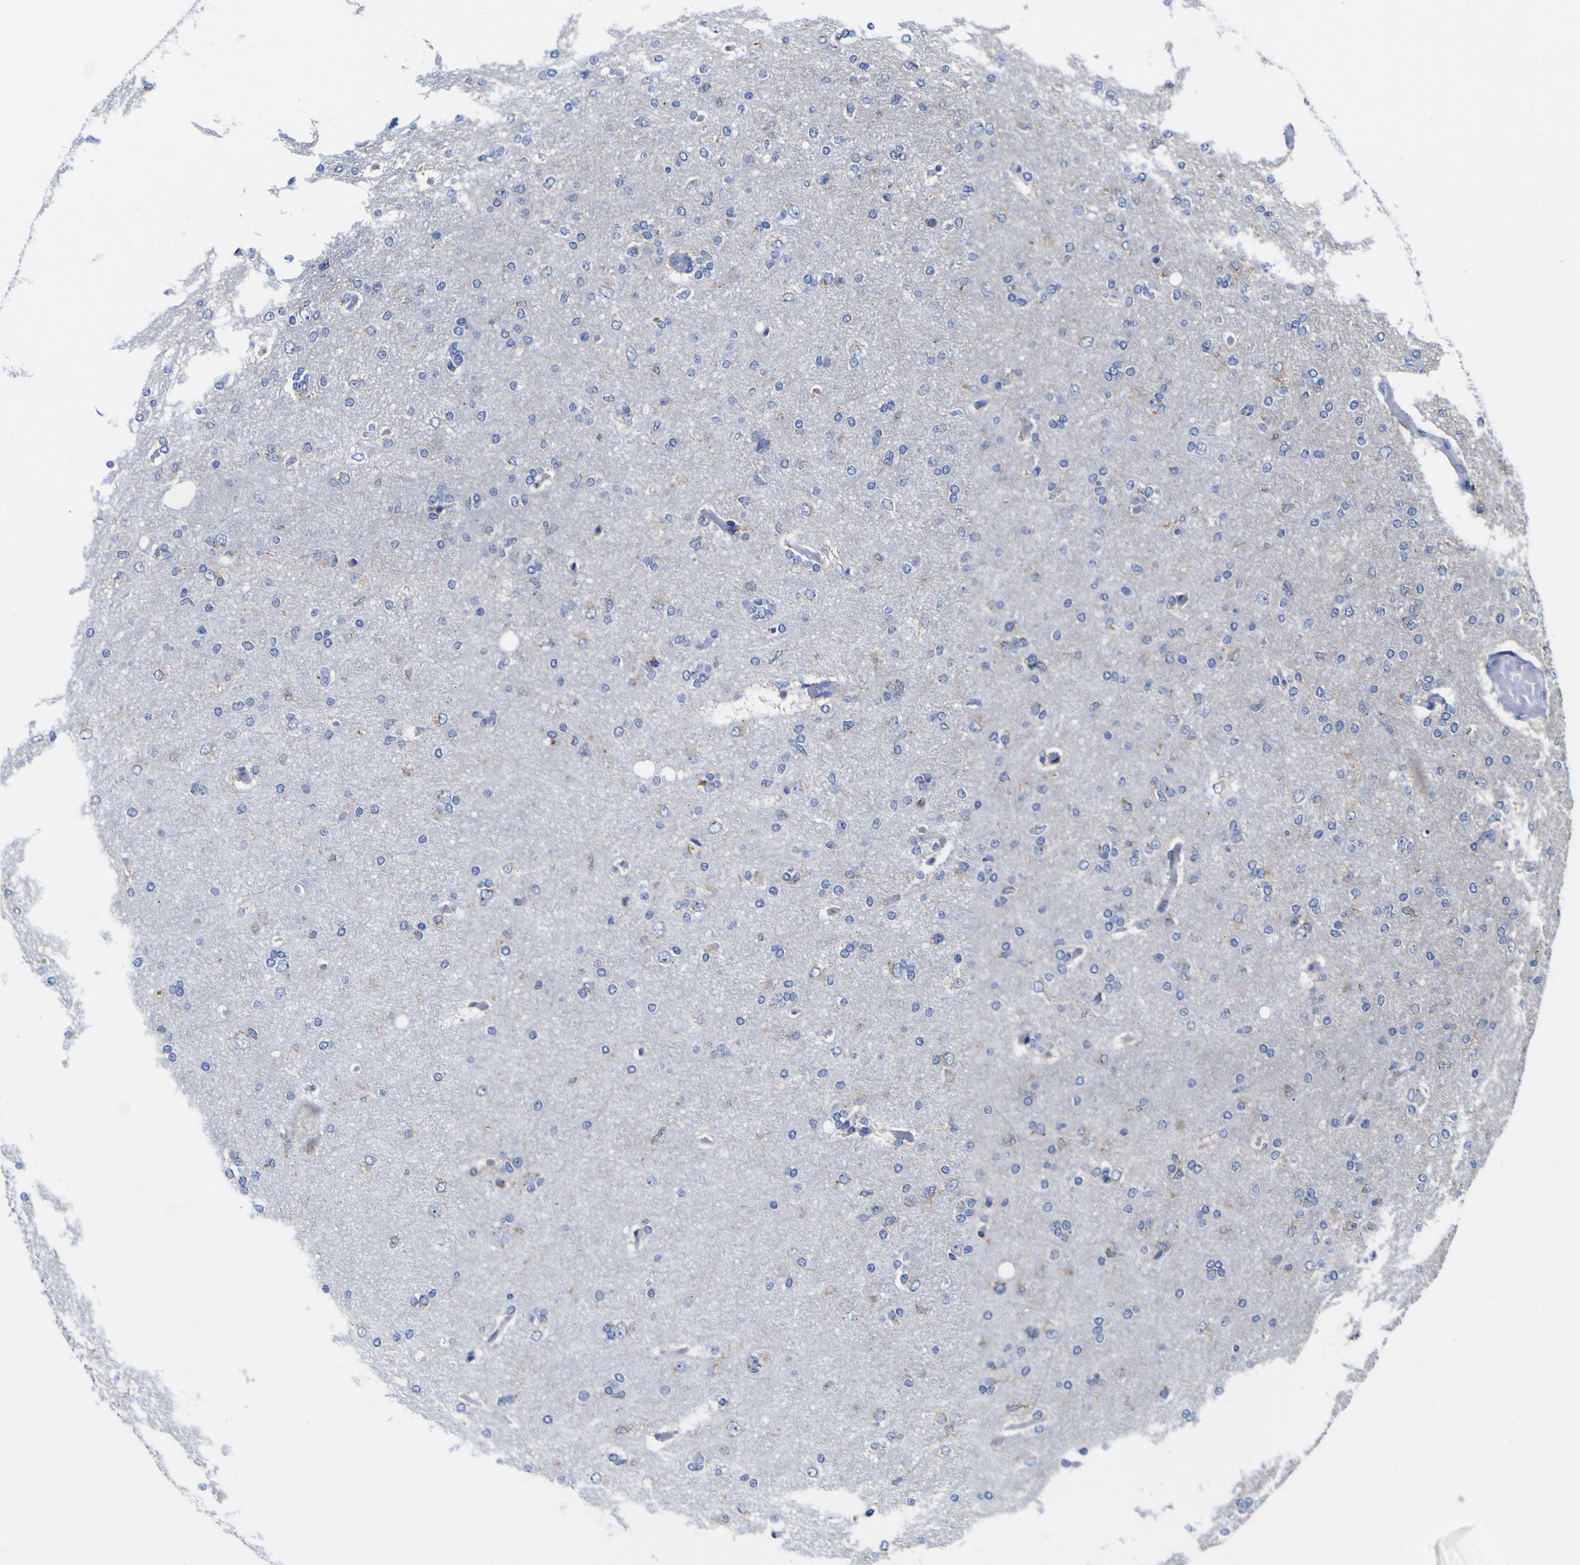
{"staining": {"intensity": "weak", "quantity": "25%-75%", "location": "cytoplasmic/membranous"}, "tissue": "glioma", "cell_type": "Tumor cells", "image_type": "cancer", "snomed": [{"axis": "morphology", "description": "Glioma, malignant, High grade"}, {"axis": "topography", "description": "Cerebral cortex"}], "caption": "The histopathology image reveals staining of high-grade glioma (malignant), revealing weak cytoplasmic/membranous protein positivity (brown color) within tumor cells.", "gene": "GOLM1", "patient": {"sex": "female", "age": 36}}